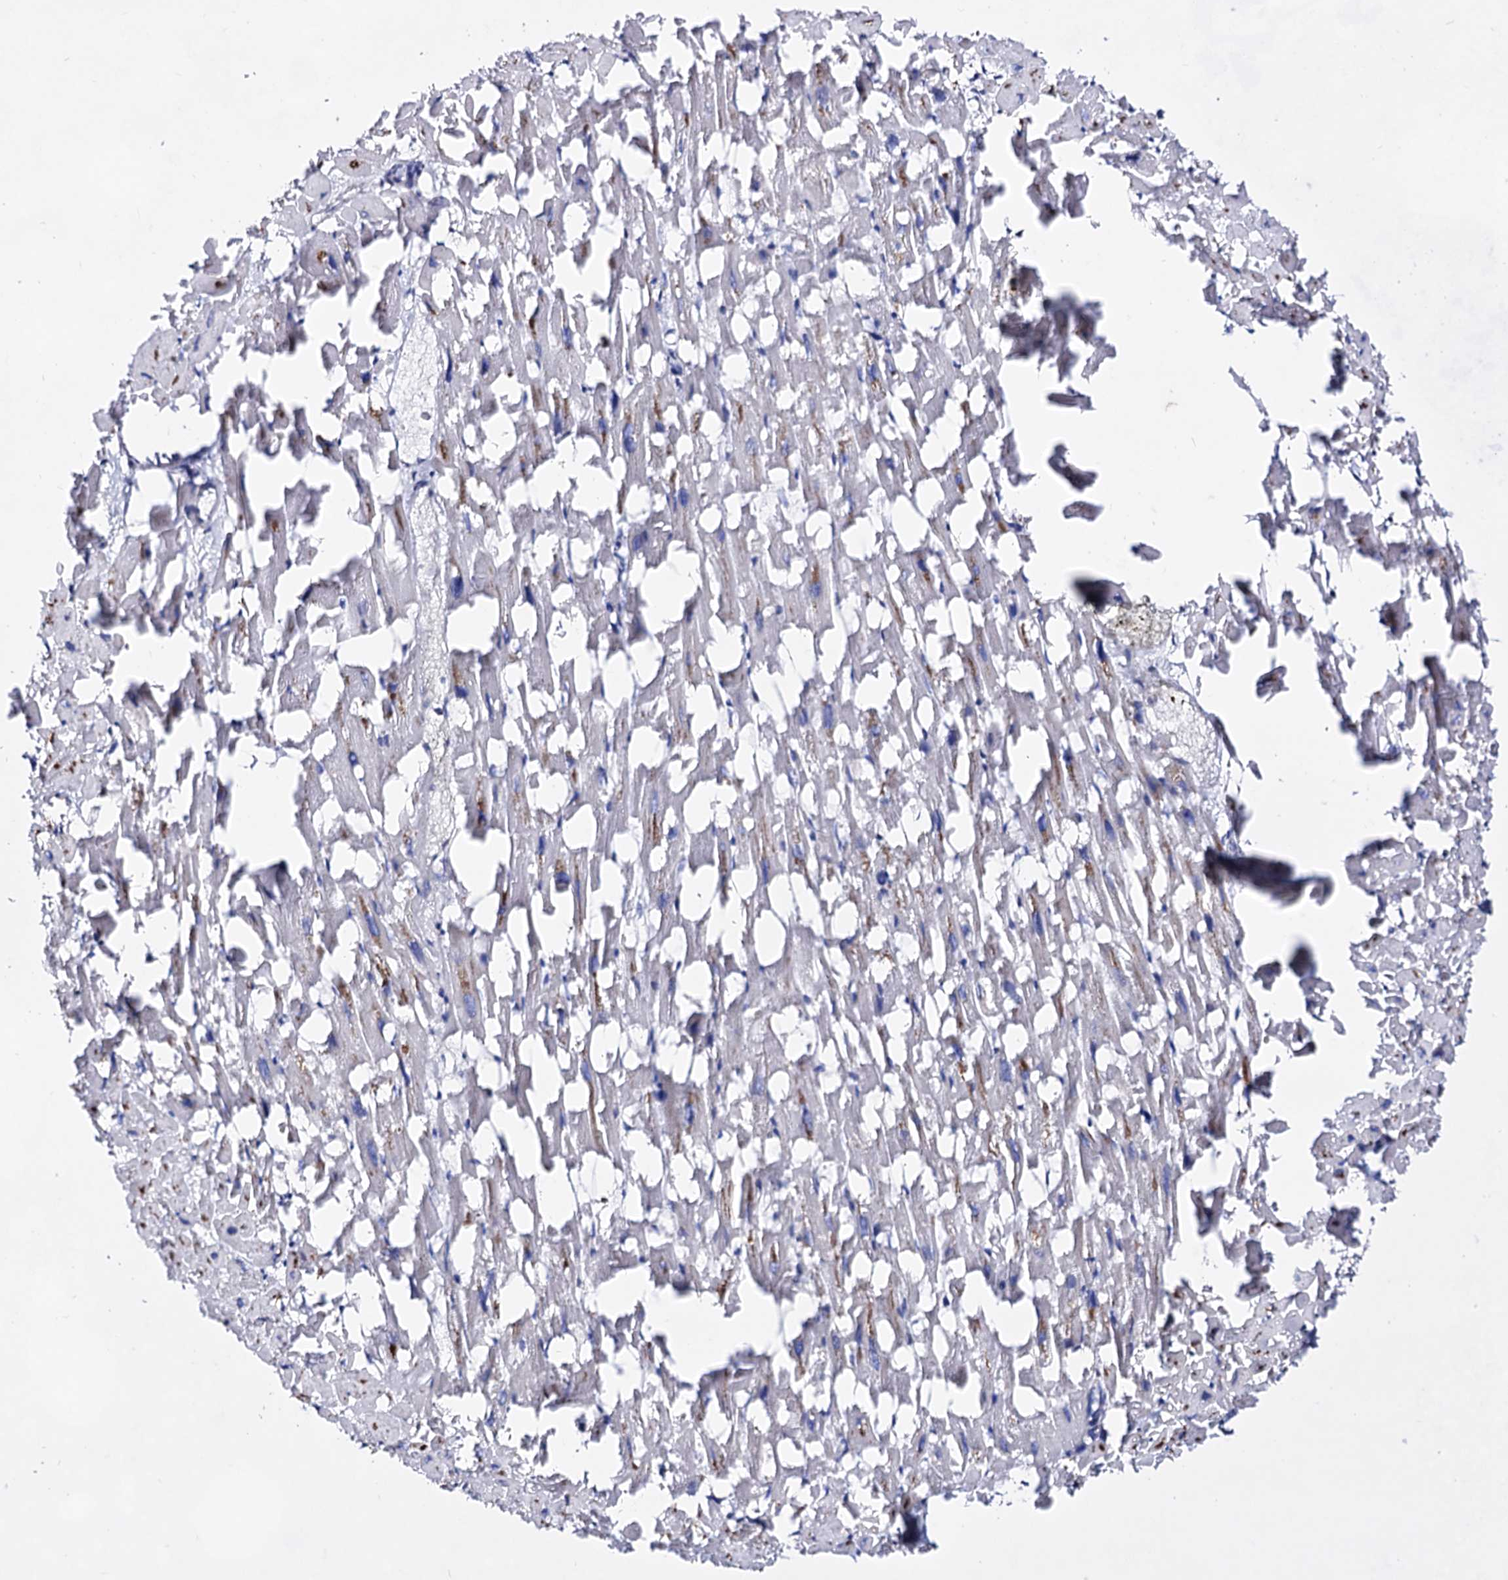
{"staining": {"intensity": "negative", "quantity": "none", "location": "none"}, "tissue": "heart muscle", "cell_type": "Cardiomyocytes", "image_type": "normal", "snomed": [{"axis": "morphology", "description": "Normal tissue, NOS"}, {"axis": "topography", "description": "Heart"}], "caption": "Immunohistochemistry of unremarkable heart muscle reveals no staining in cardiomyocytes.", "gene": "PLIN1", "patient": {"sex": "female", "age": 64}}